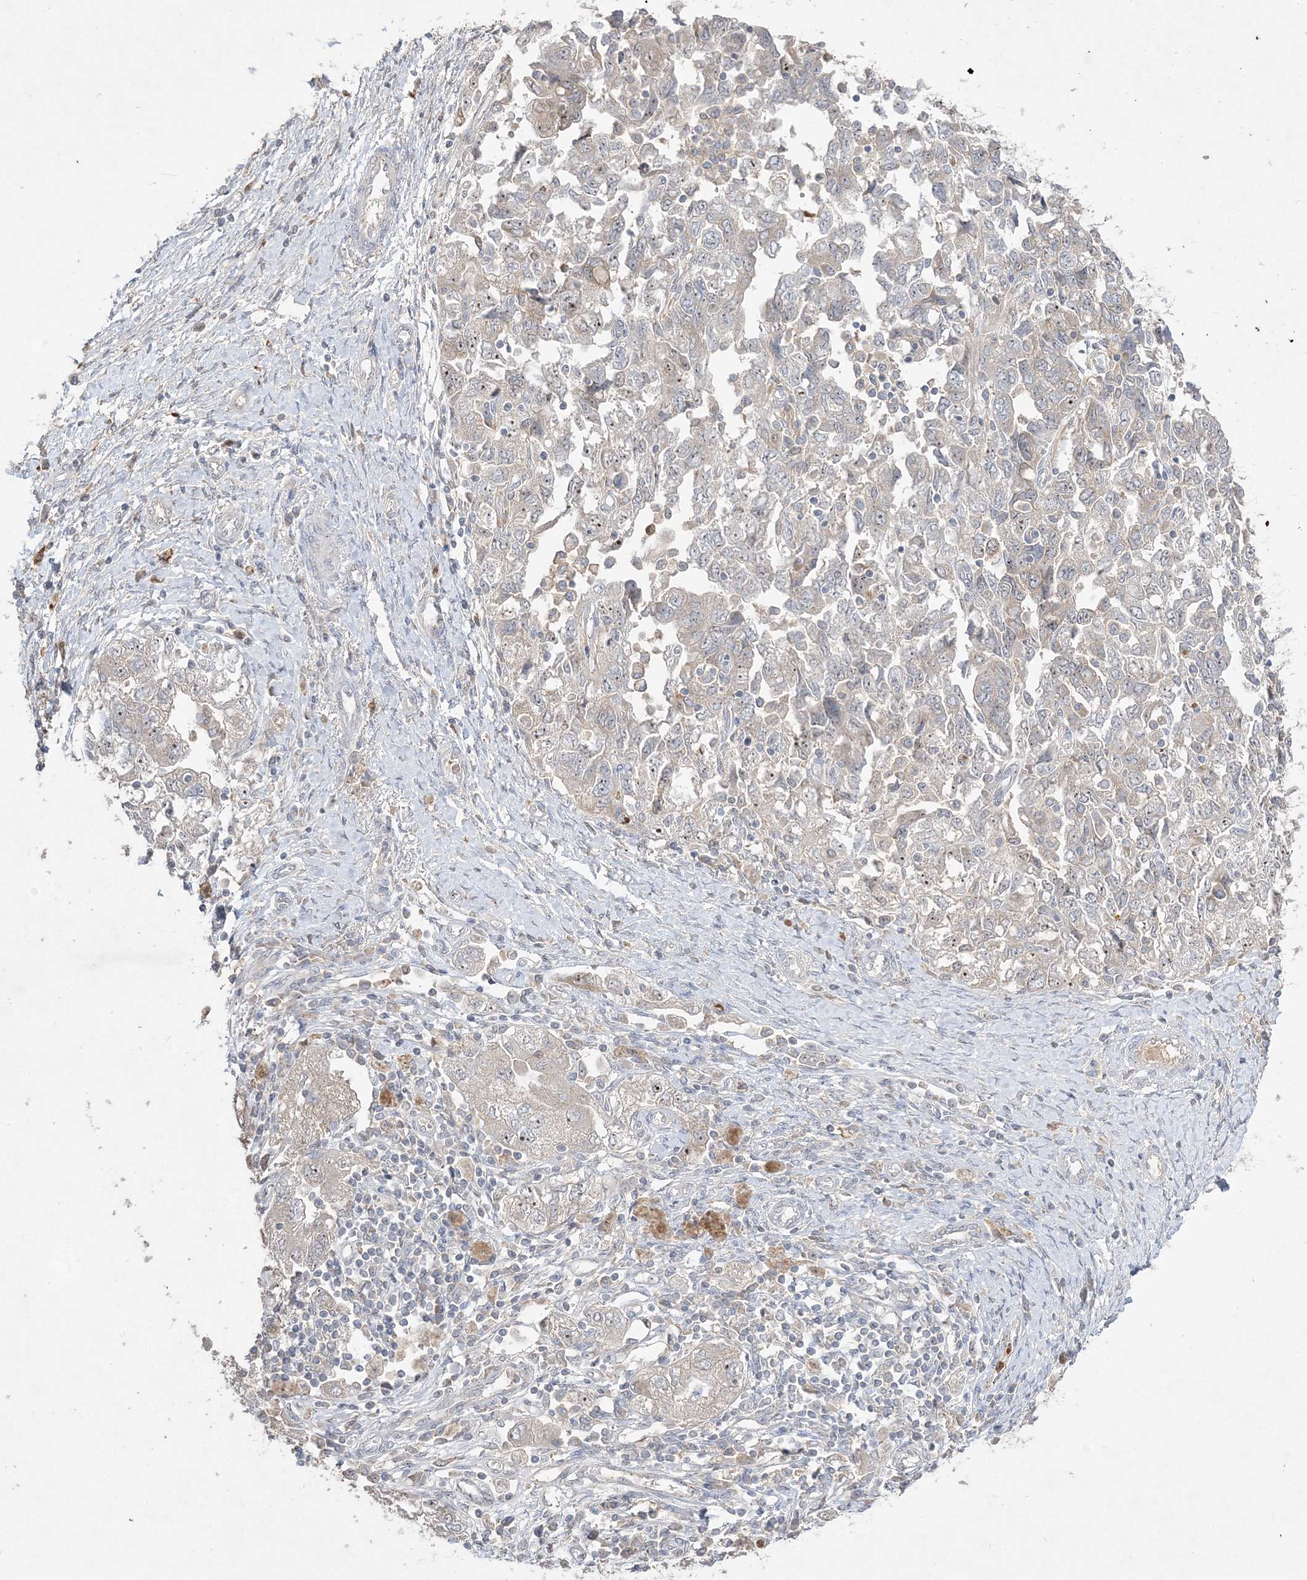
{"staining": {"intensity": "moderate", "quantity": "<25%", "location": "nuclear"}, "tissue": "ovarian cancer", "cell_type": "Tumor cells", "image_type": "cancer", "snomed": [{"axis": "morphology", "description": "Carcinoma, NOS"}, {"axis": "morphology", "description": "Cystadenocarcinoma, serous, NOS"}, {"axis": "topography", "description": "Ovary"}], "caption": "This histopathology image shows carcinoma (ovarian) stained with IHC to label a protein in brown. The nuclear of tumor cells show moderate positivity for the protein. Nuclei are counter-stained blue.", "gene": "NOP16", "patient": {"sex": "female", "age": 69}}